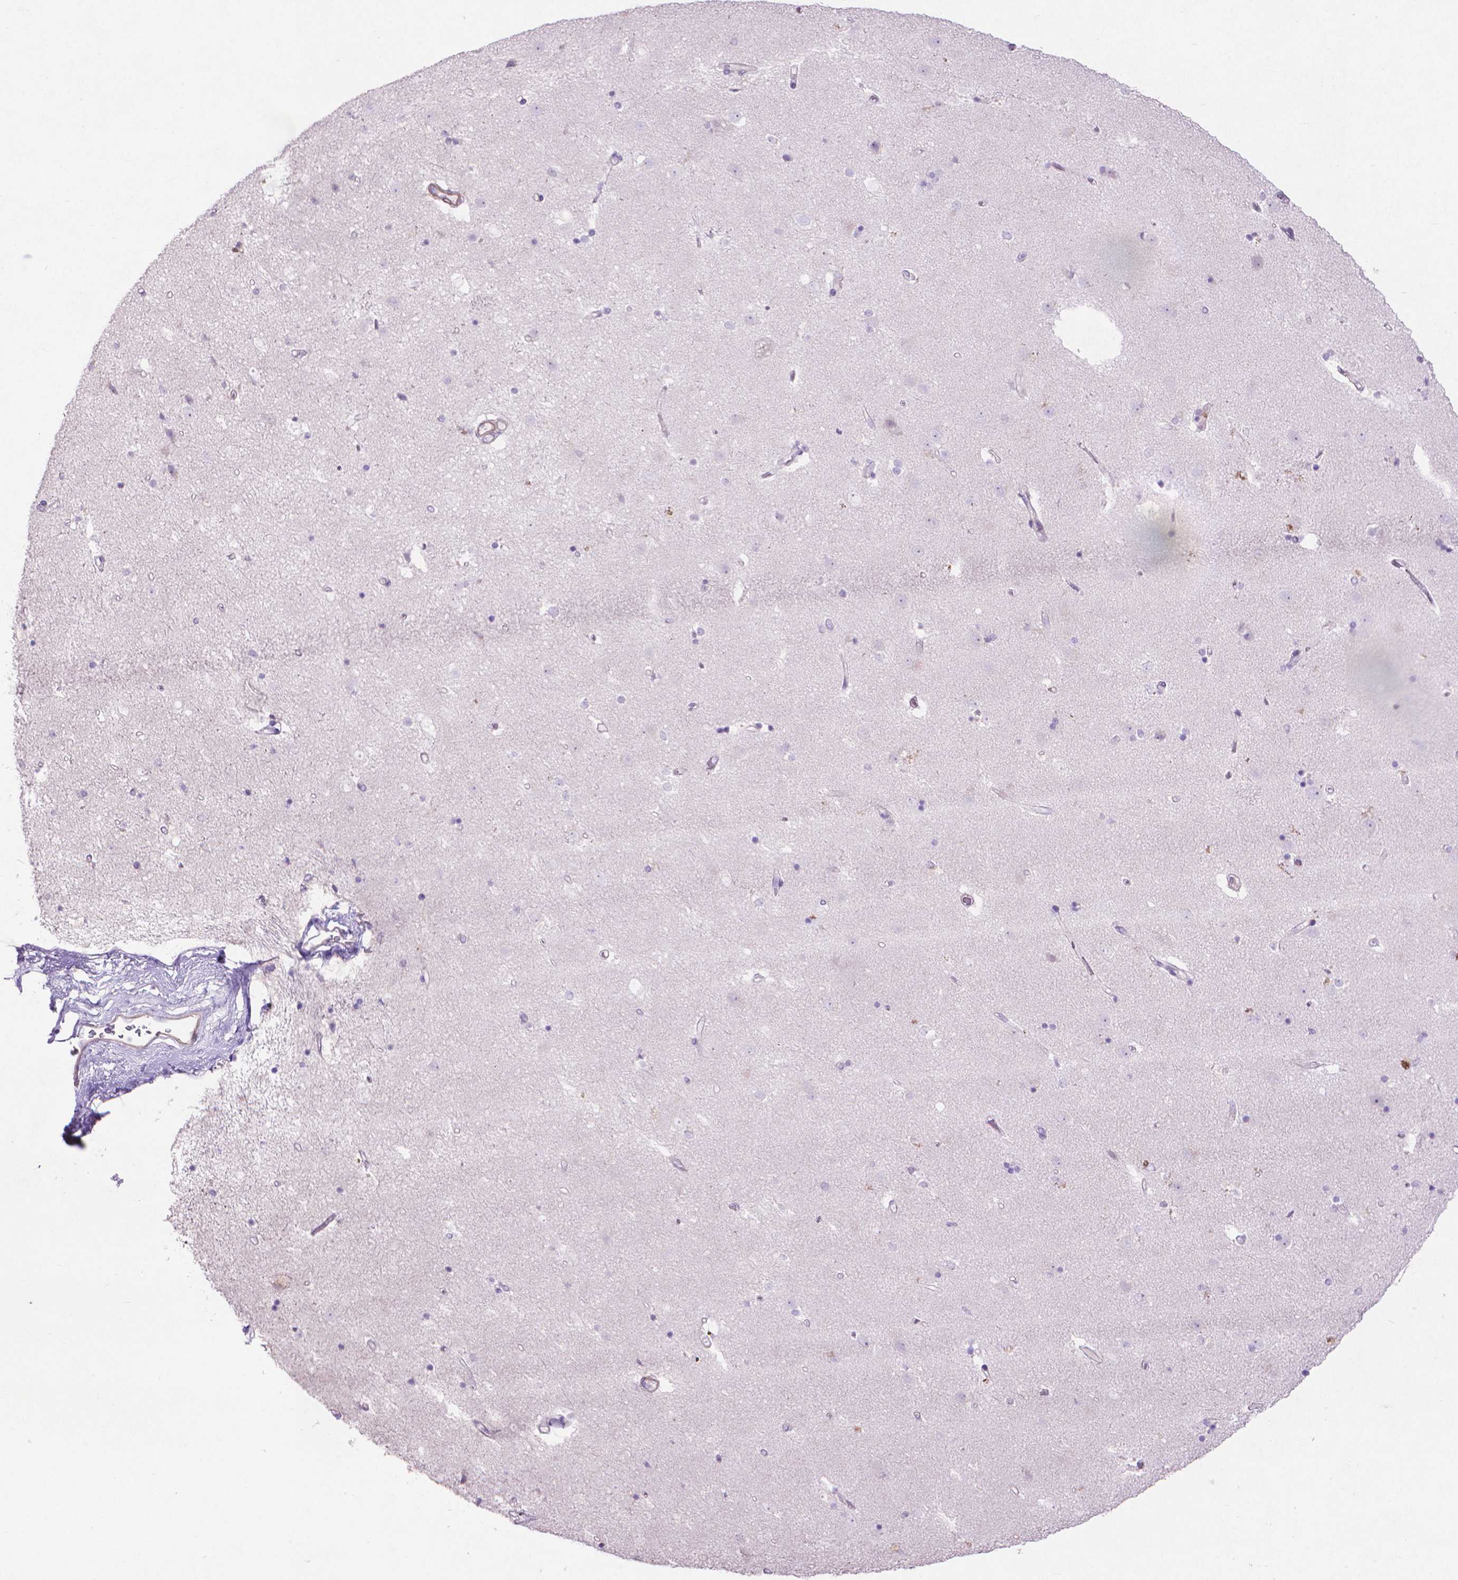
{"staining": {"intensity": "negative", "quantity": "none", "location": "none"}, "tissue": "caudate", "cell_type": "Glial cells", "image_type": "normal", "snomed": [{"axis": "morphology", "description": "Normal tissue, NOS"}, {"axis": "topography", "description": "Lateral ventricle wall"}], "caption": "Glial cells show no significant protein expression in unremarkable caudate. (DAB immunohistochemistry with hematoxylin counter stain).", "gene": "AQP10", "patient": {"sex": "female", "age": 71}}